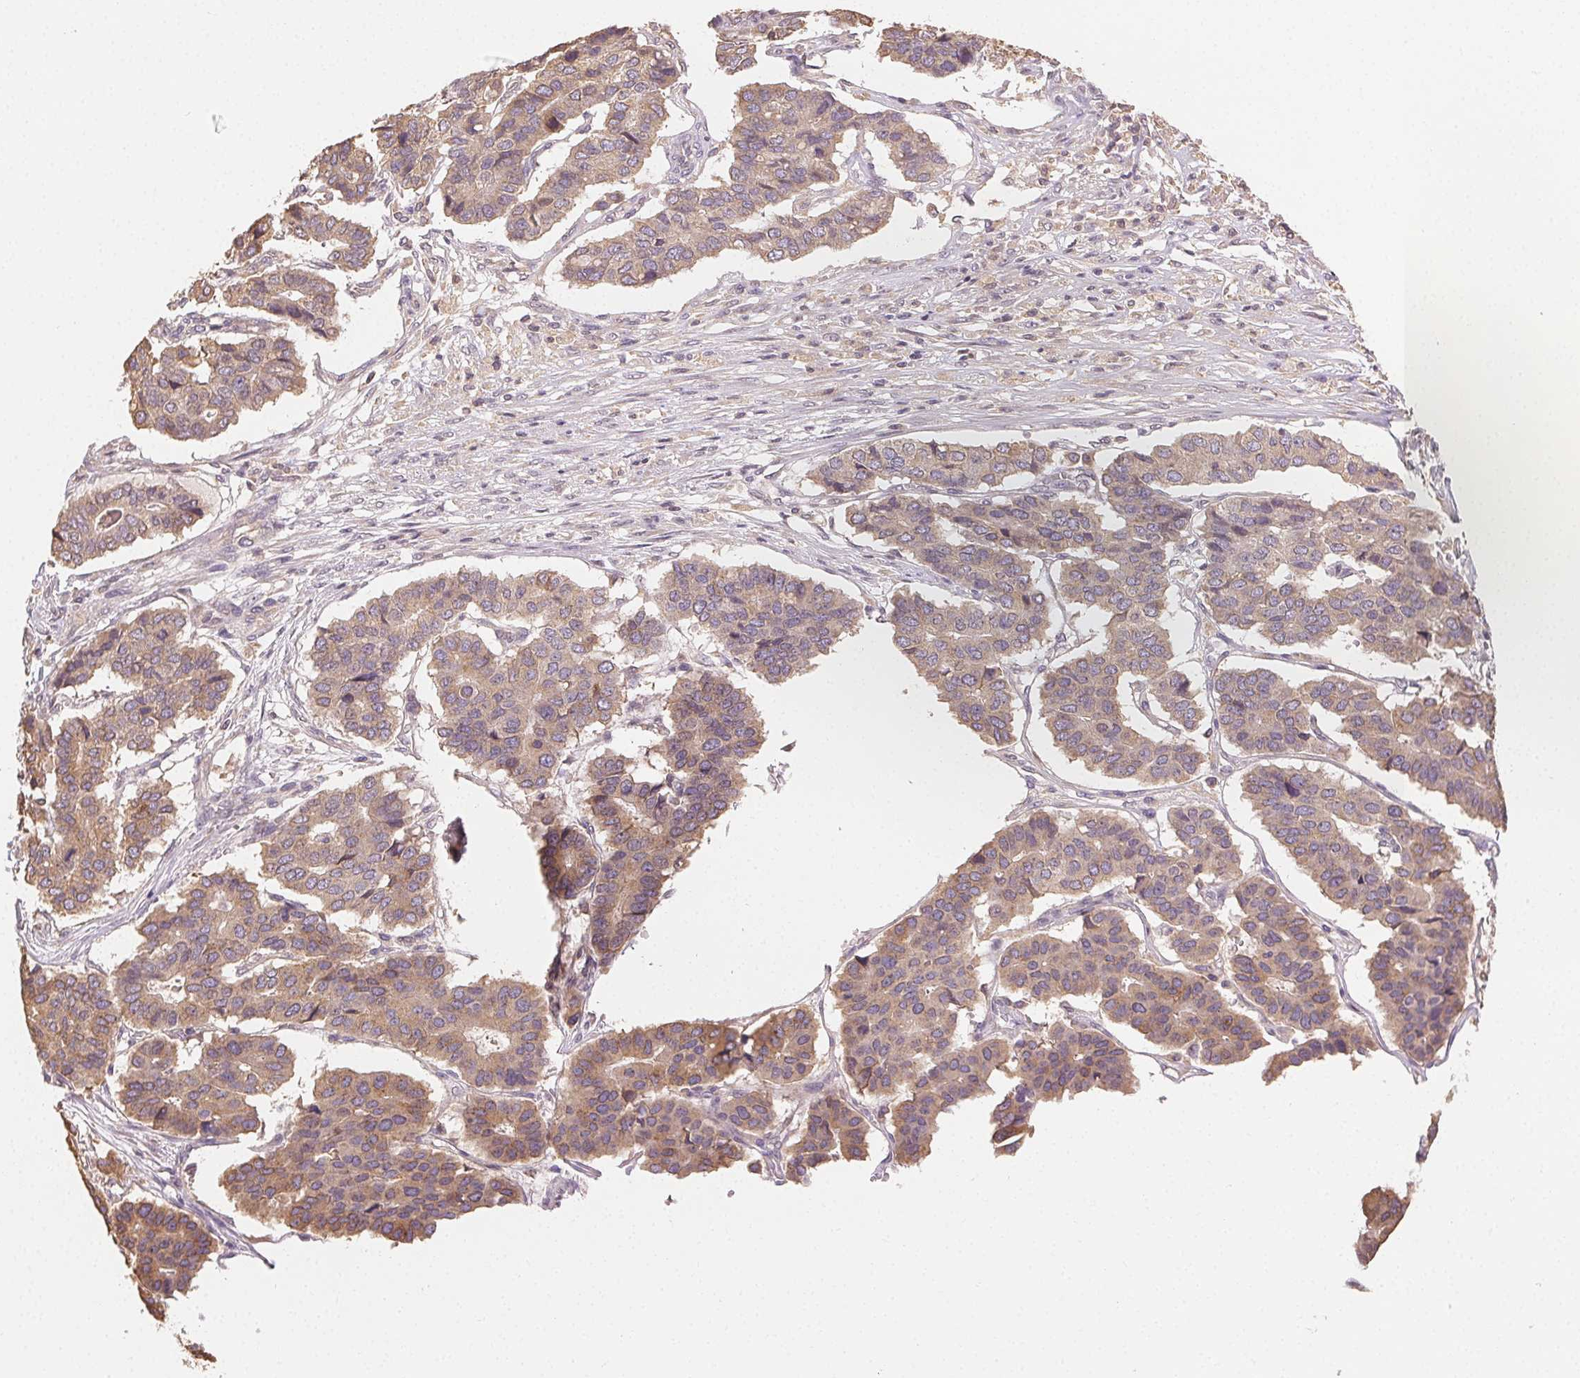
{"staining": {"intensity": "weak", "quantity": "<25%", "location": "cytoplasmic/membranous"}, "tissue": "pancreatic cancer", "cell_type": "Tumor cells", "image_type": "cancer", "snomed": [{"axis": "morphology", "description": "Adenocarcinoma, NOS"}, {"axis": "topography", "description": "Pancreas"}], "caption": "Immunohistochemical staining of human pancreatic cancer (adenocarcinoma) exhibits no significant staining in tumor cells. (IHC, brightfield microscopy, high magnification).", "gene": "SEZ6L2", "patient": {"sex": "male", "age": 50}}